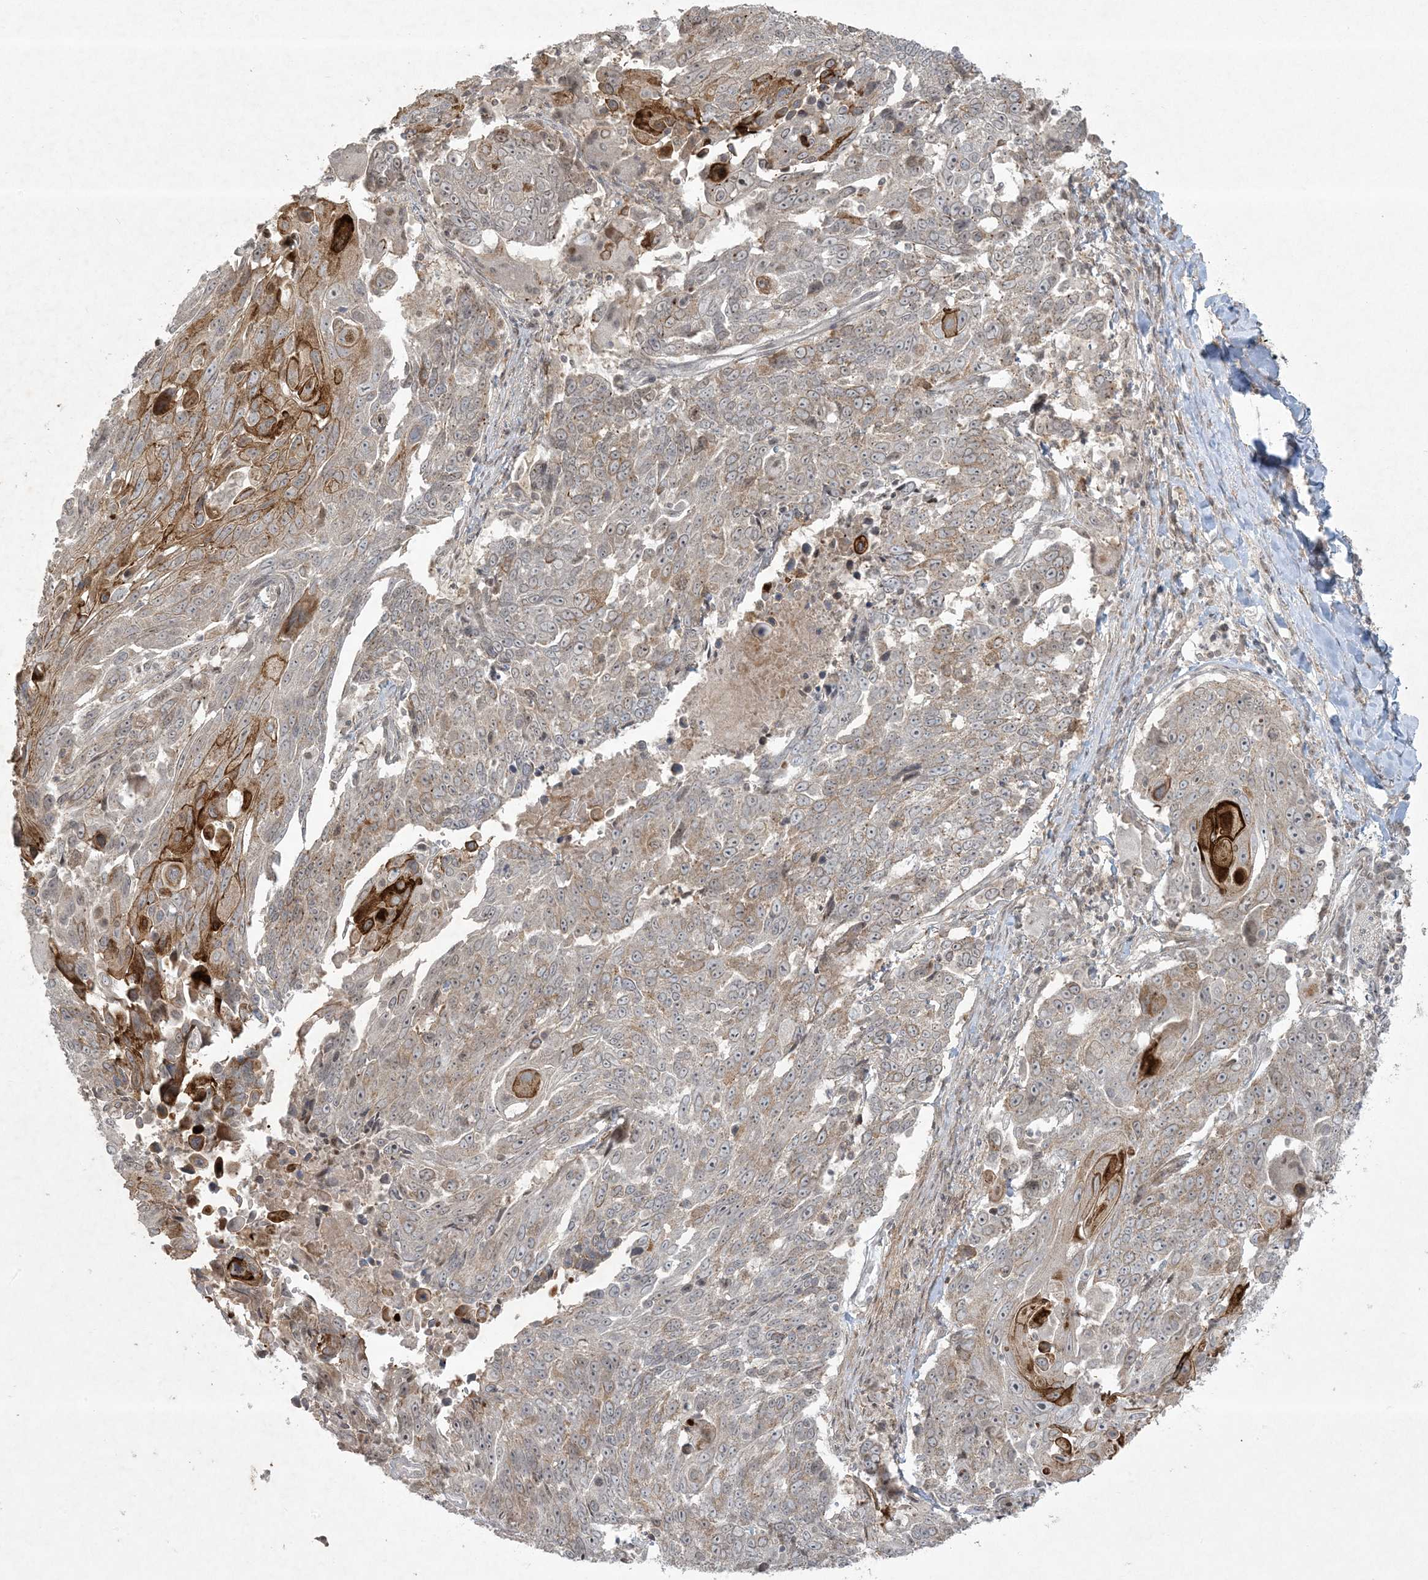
{"staining": {"intensity": "moderate", "quantity": "<25%", "location": "cytoplasmic/membranous"}, "tissue": "lung cancer", "cell_type": "Tumor cells", "image_type": "cancer", "snomed": [{"axis": "morphology", "description": "Squamous cell carcinoma, NOS"}, {"axis": "topography", "description": "Lung"}], "caption": "Immunohistochemical staining of human lung squamous cell carcinoma shows low levels of moderate cytoplasmic/membranous protein positivity in approximately <25% of tumor cells. Nuclei are stained in blue.", "gene": "ZNF263", "patient": {"sex": "male", "age": 66}}